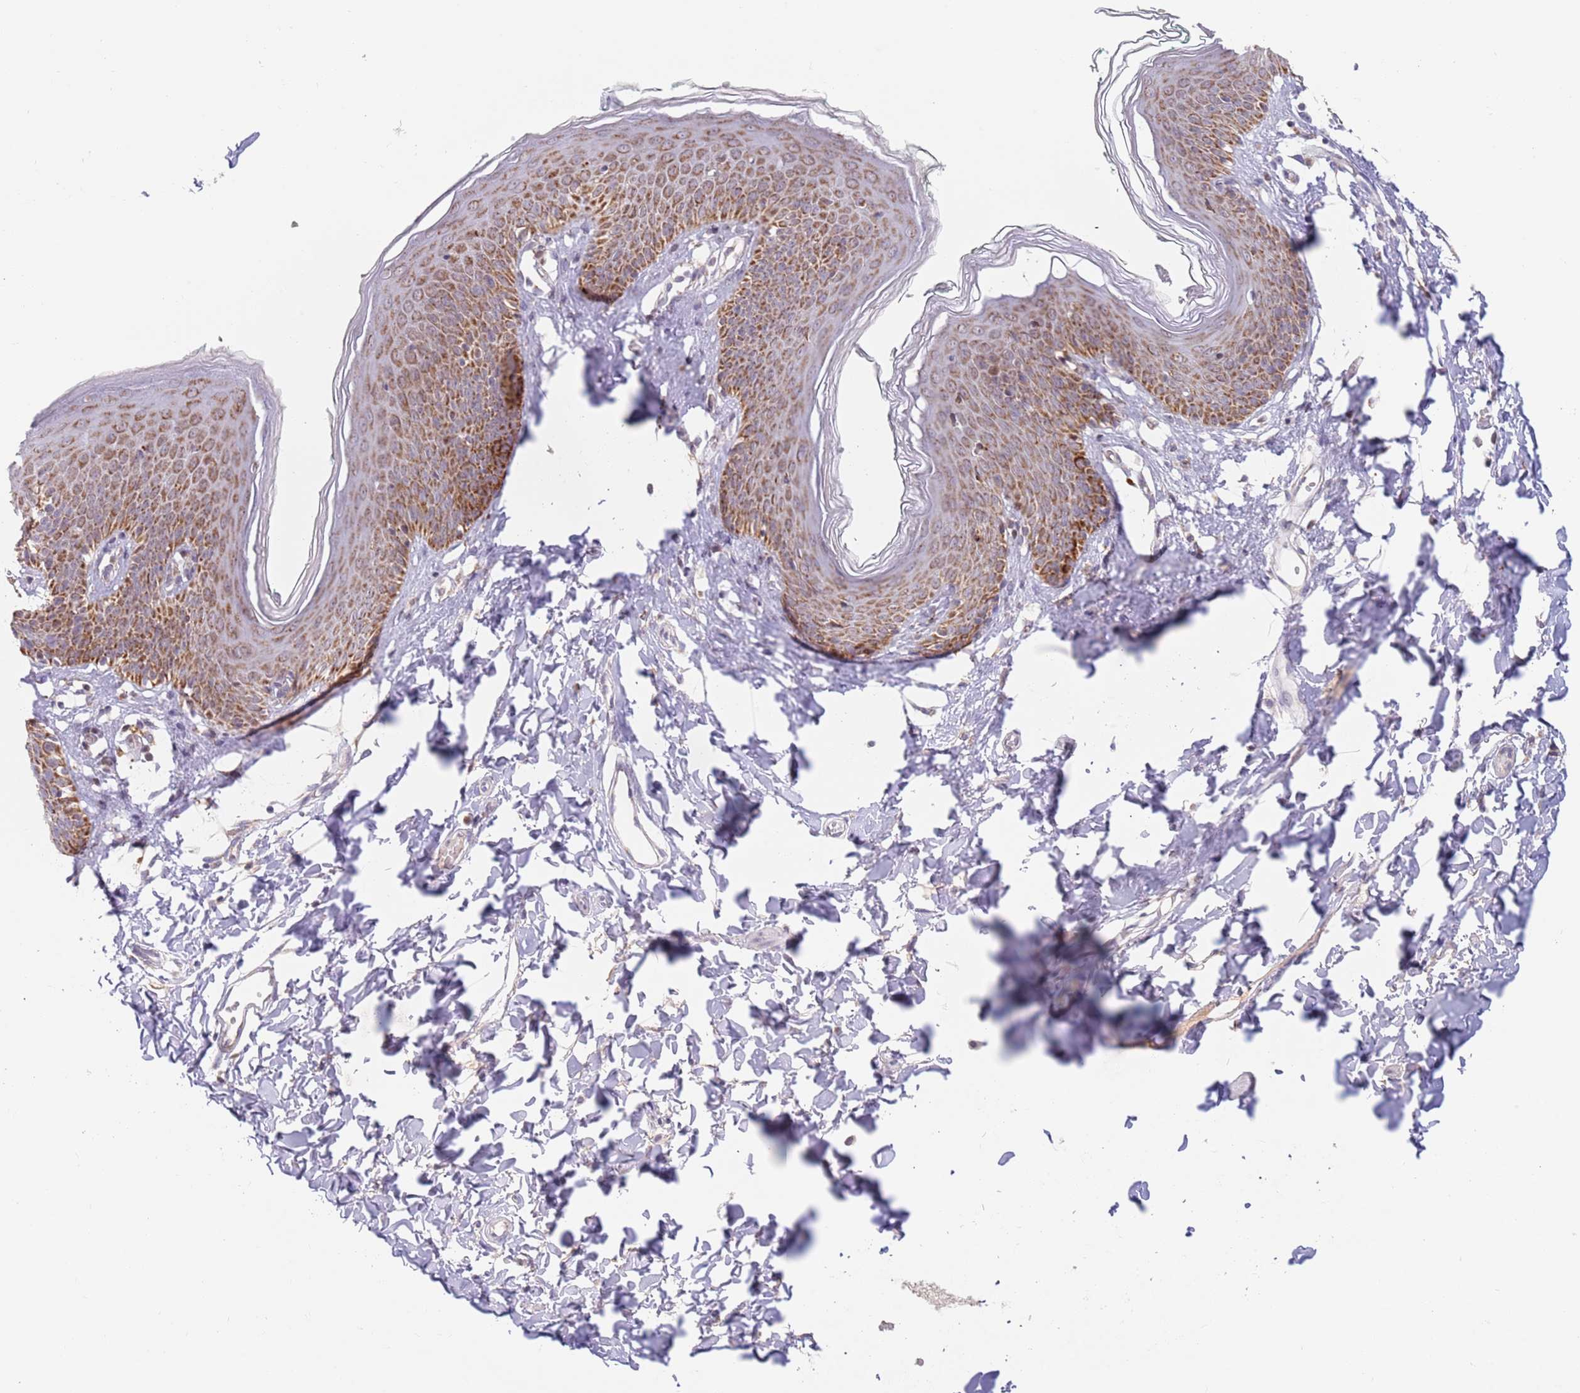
{"staining": {"intensity": "moderate", "quantity": ">75%", "location": "cytoplasmic/membranous"}, "tissue": "skin", "cell_type": "Epidermal cells", "image_type": "normal", "snomed": [{"axis": "morphology", "description": "Normal tissue, NOS"}, {"axis": "topography", "description": "Vulva"}], "caption": "Epidermal cells reveal medium levels of moderate cytoplasmic/membranous staining in approximately >75% of cells in normal skin. (IHC, brightfield microscopy, high magnification).", "gene": "TIMM13", "patient": {"sex": "female", "age": 66}}